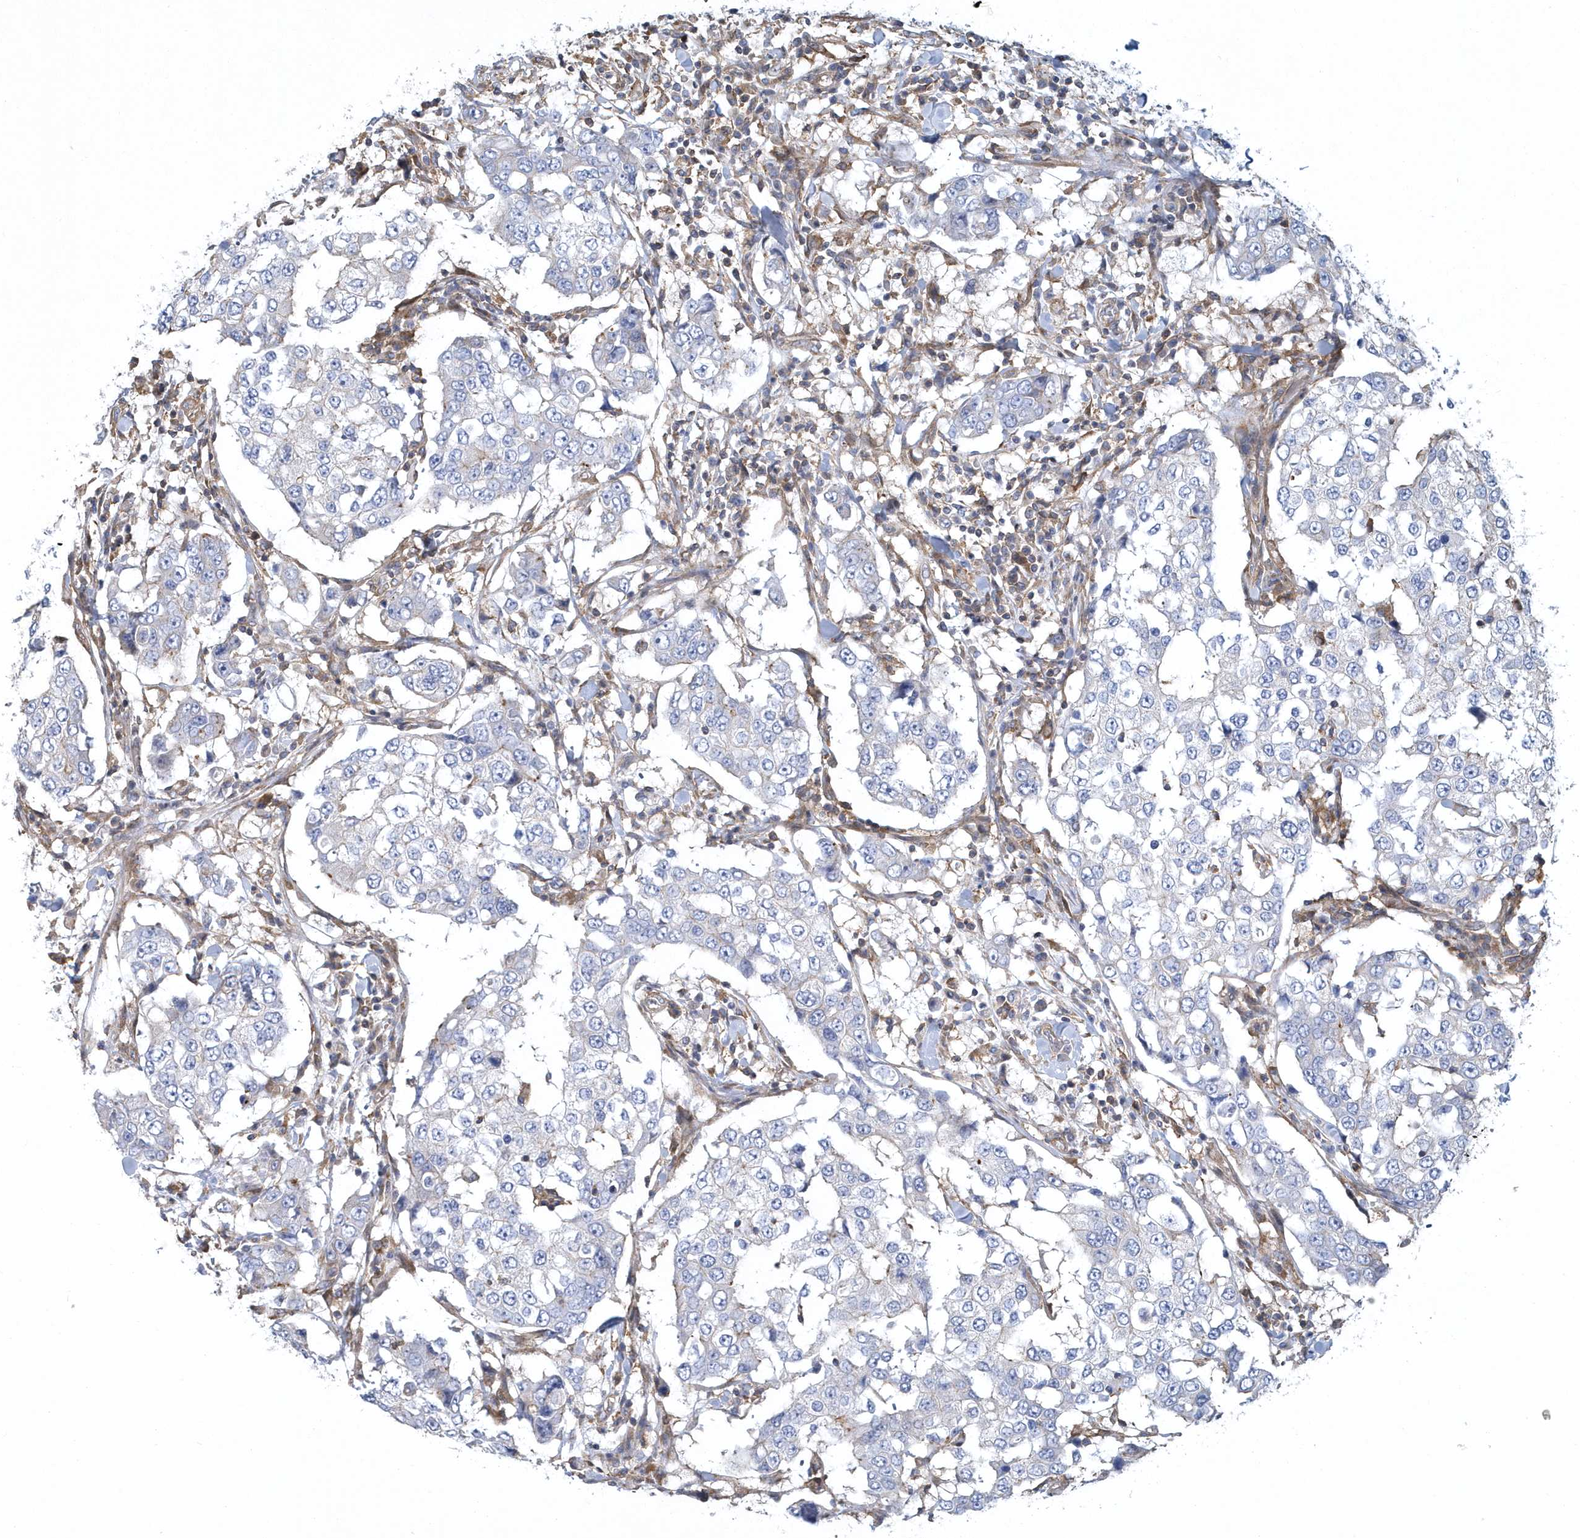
{"staining": {"intensity": "negative", "quantity": "none", "location": "none"}, "tissue": "breast cancer", "cell_type": "Tumor cells", "image_type": "cancer", "snomed": [{"axis": "morphology", "description": "Duct carcinoma"}, {"axis": "topography", "description": "Breast"}], "caption": "Immunohistochemistry photomicrograph of neoplastic tissue: breast cancer (invasive ductal carcinoma) stained with DAB shows no significant protein staining in tumor cells.", "gene": "ARAP2", "patient": {"sex": "female", "age": 27}}